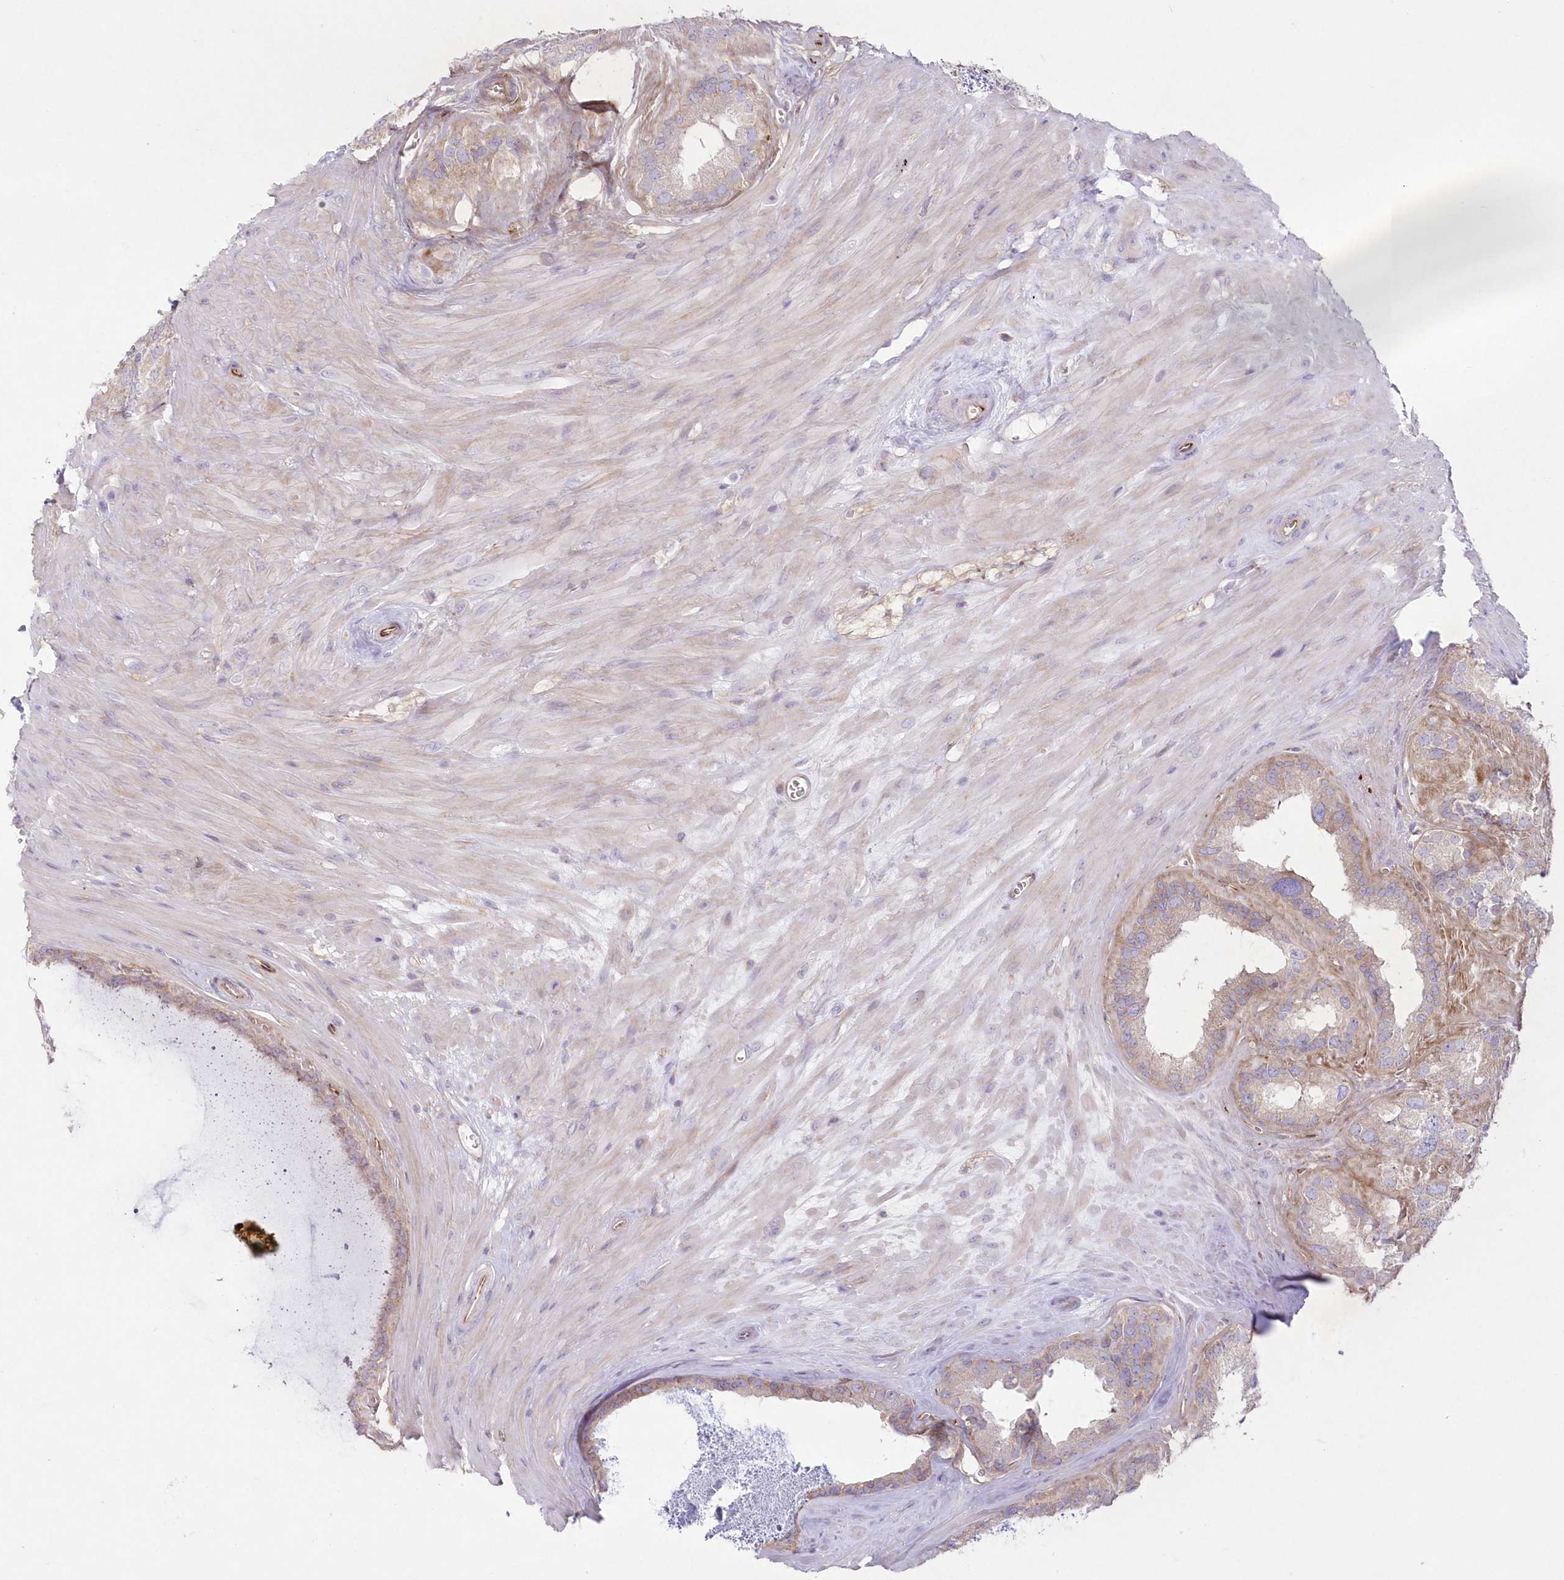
{"staining": {"intensity": "weak", "quantity": ">75%", "location": "cytoplasmic/membranous"}, "tissue": "seminal vesicle", "cell_type": "Glandular cells", "image_type": "normal", "snomed": [{"axis": "morphology", "description": "Normal tissue, NOS"}, {"axis": "topography", "description": "Prostate"}, {"axis": "topography", "description": "Seminal veicle"}], "caption": "Immunohistochemical staining of benign seminal vesicle exhibits low levels of weak cytoplasmic/membranous positivity in about >75% of glandular cells.", "gene": "ZNF843", "patient": {"sex": "male", "age": 59}}